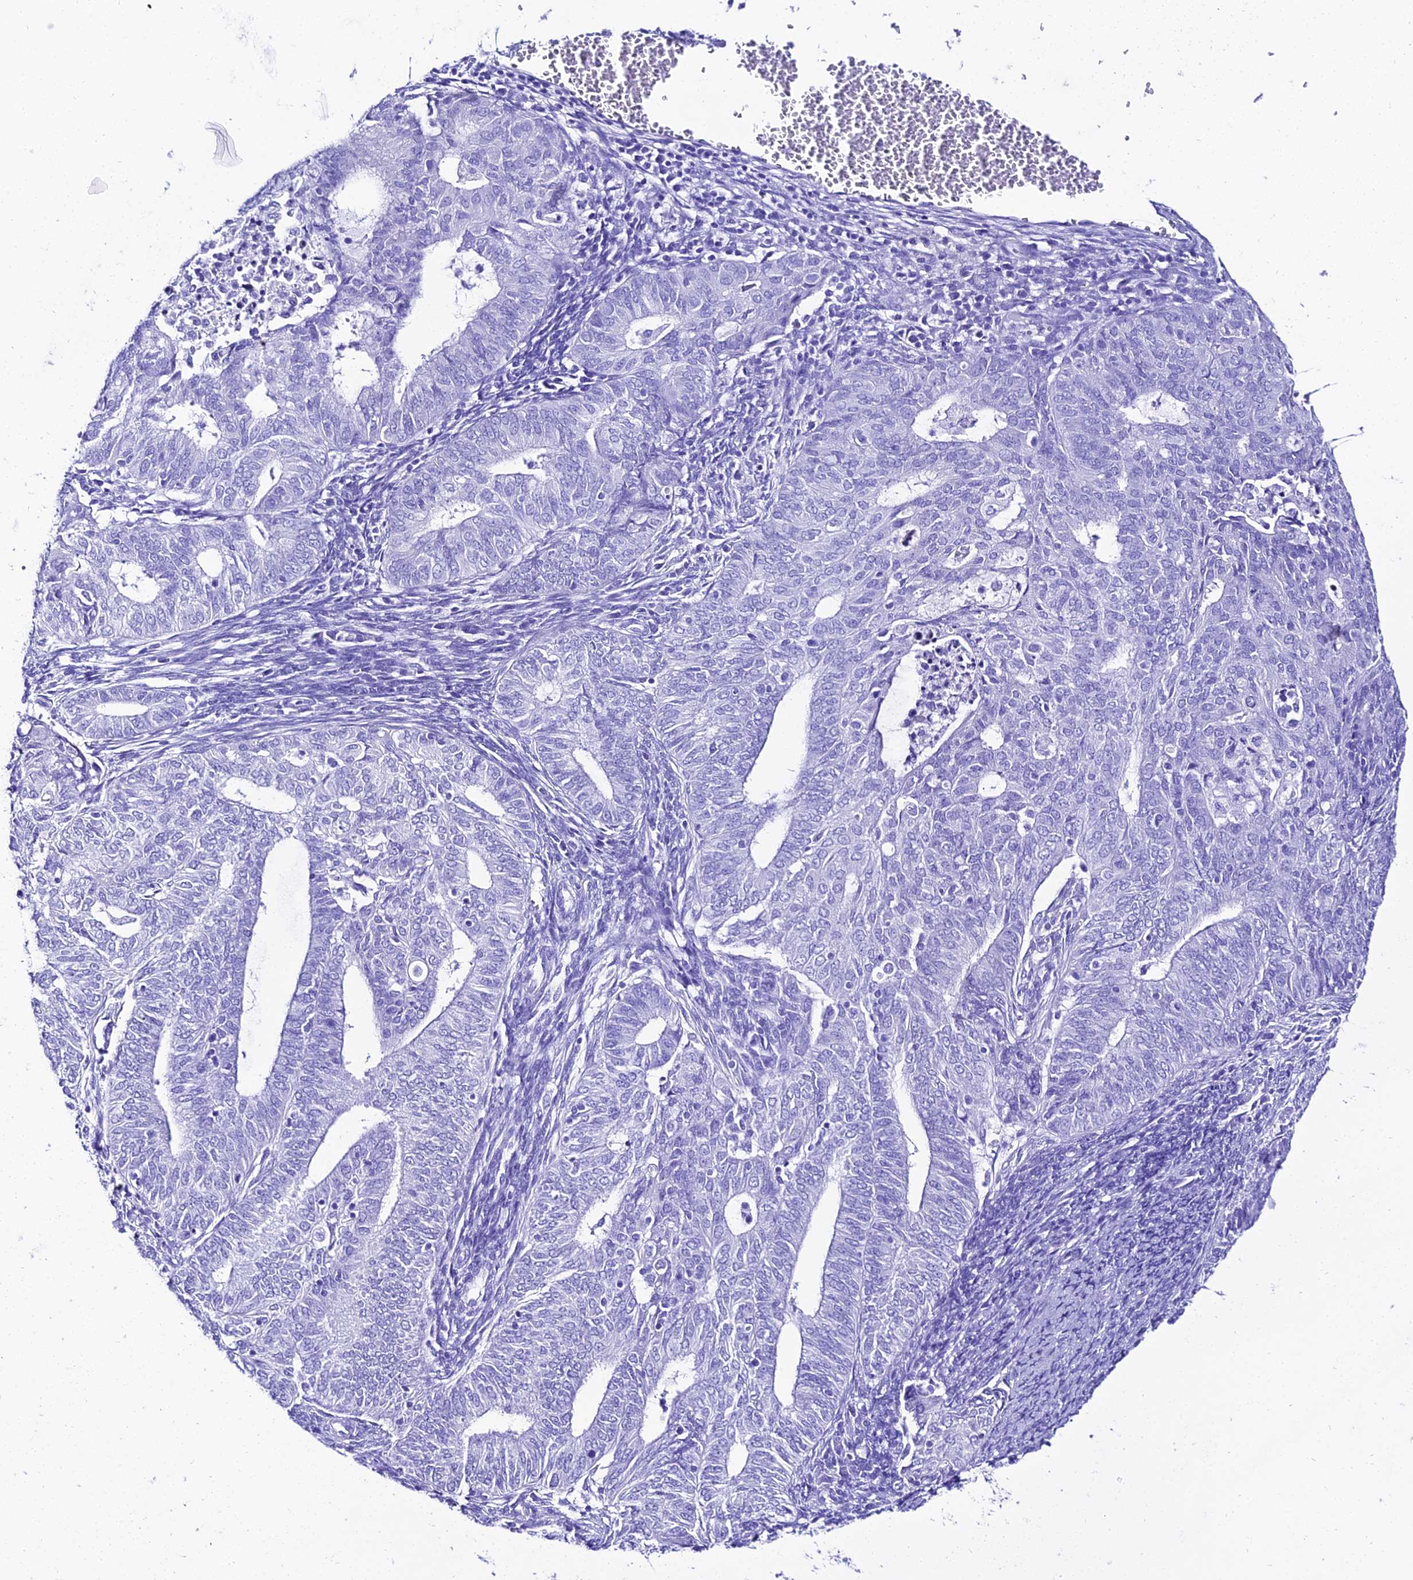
{"staining": {"intensity": "negative", "quantity": "none", "location": "none"}, "tissue": "endometrial cancer", "cell_type": "Tumor cells", "image_type": "cancer", "snomed": [{"axis": "morphology", "description": "Adenocarcinoma, NOS"}, {"axis": "topography", "description": "Endometrium"}], "caption": "The photomicrograph displays no significant staining in tumor cells of endometrial cancer (adenocarcinoma).", "gene": "TRMT44", "patient": {"sex": "female", "age": 62}}